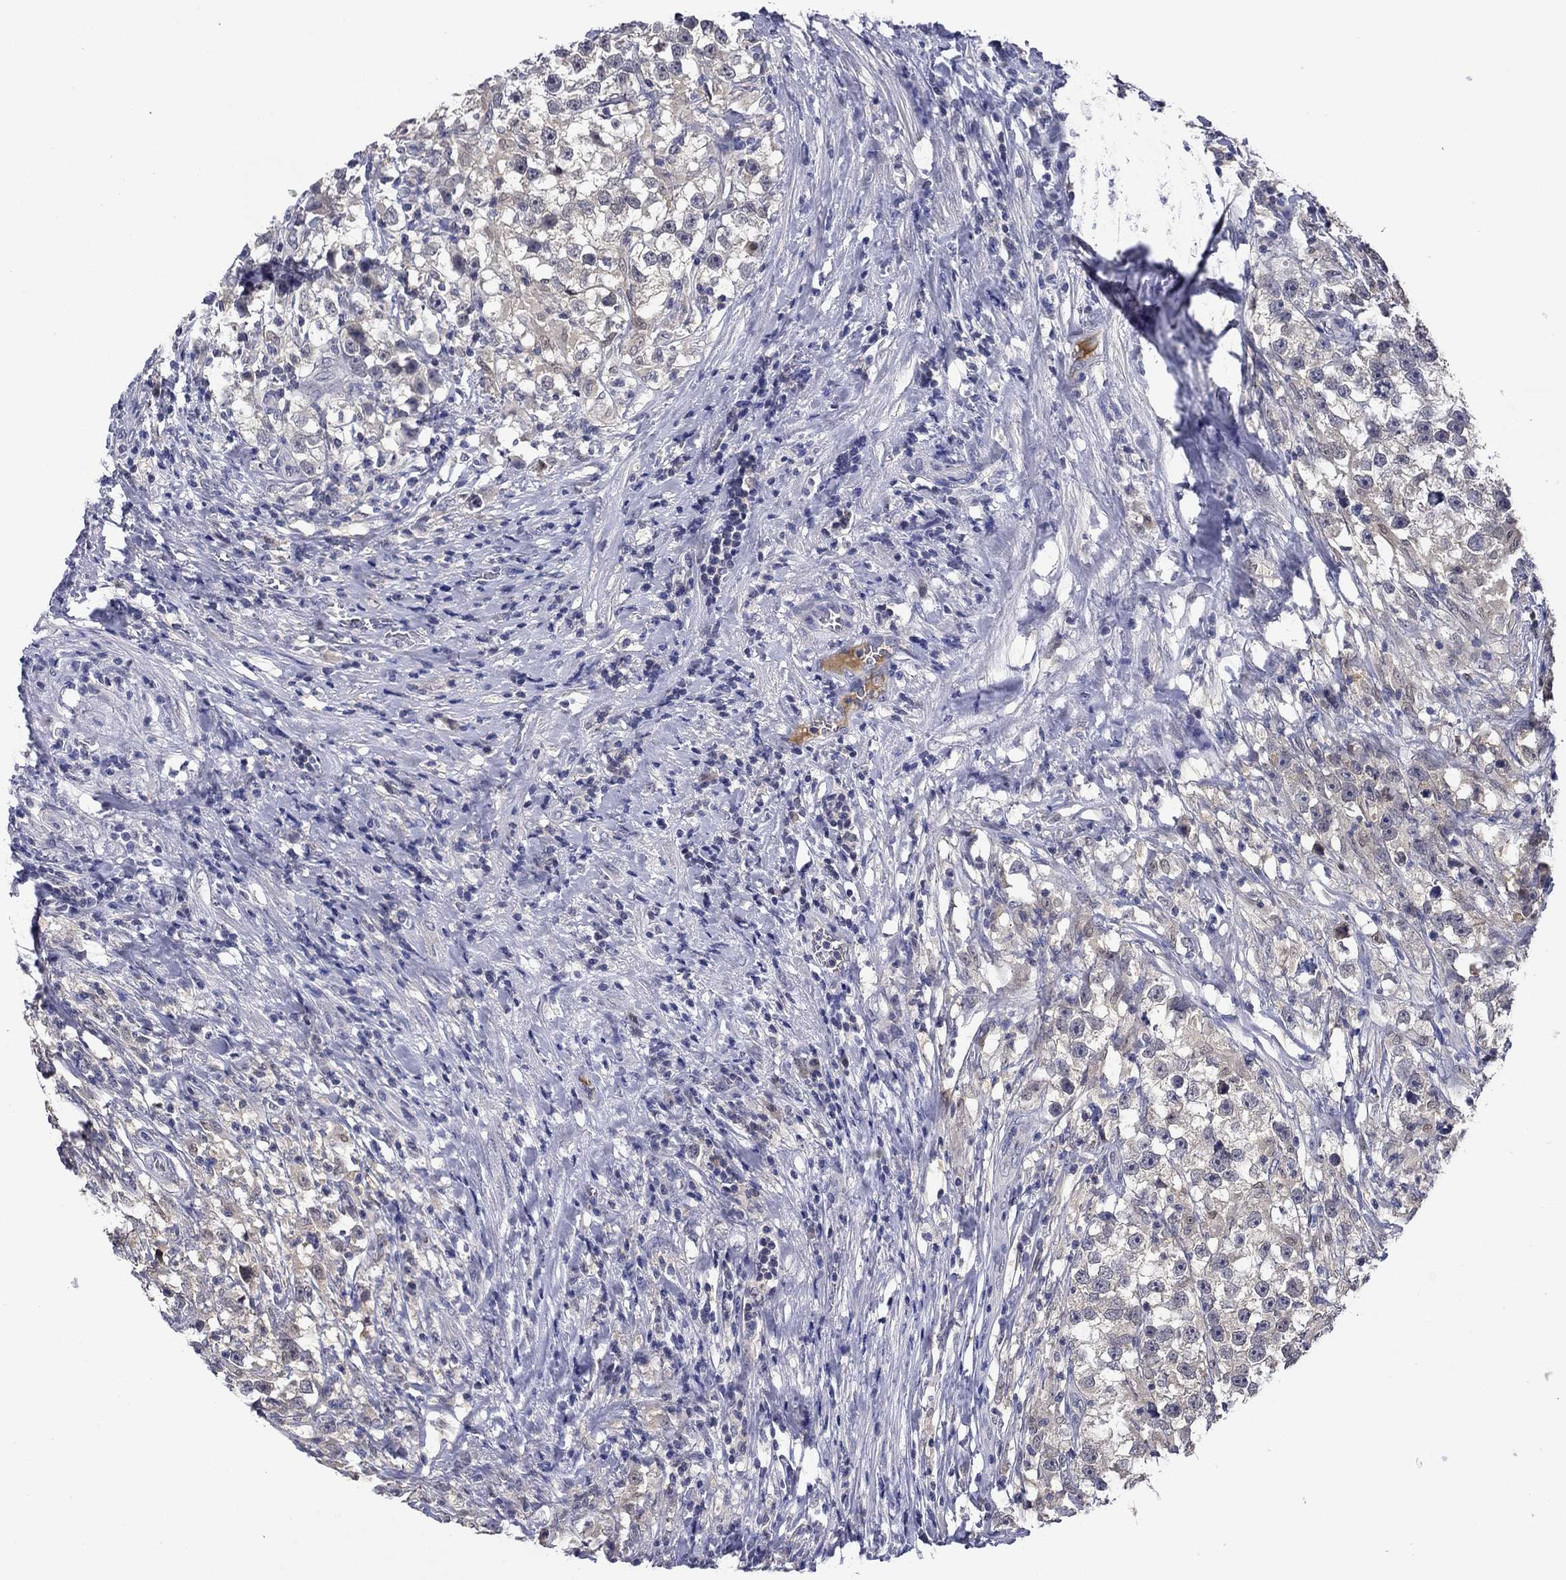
{"staining": {"intensity": "negative", "quantity": "none", "location": "none"}, "tissue": "testis cancer", "cell_type": "Tumor cells", "image_type": "cancer", "snomed": [{"axis": "morphology", "description": "Seminoma, NOS"}, {"axis": "topography", "description": "Testis"}], "caption": "This is an IHC image of seminoma (testis). There is no positivity in tumor cells.", "gene": "DDTL", "patient": {"sex": "male", "age": 46}}